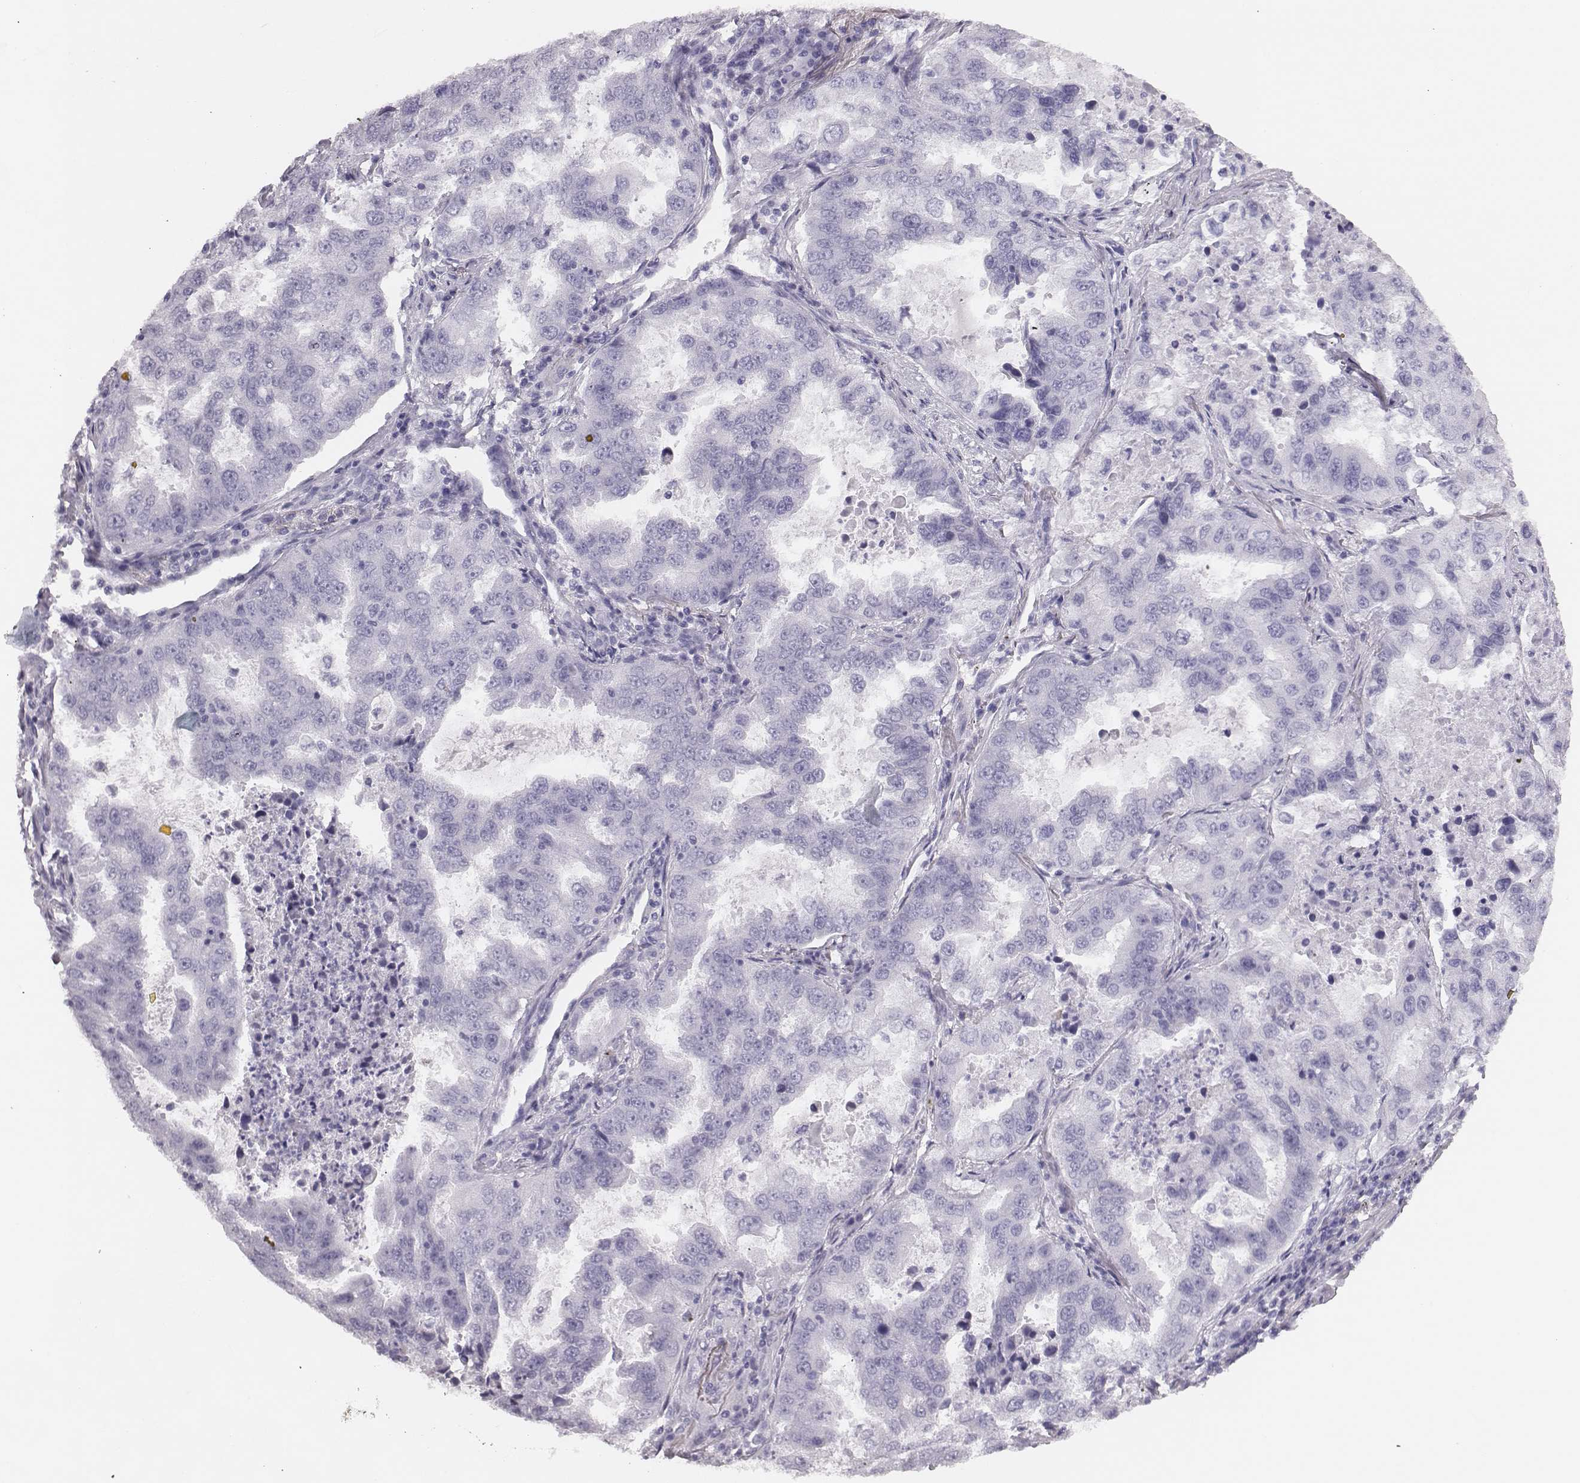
{"staining": {"intensity": "negative", "quantity": "none", "location": "none"}, "tissue": "lung cancer", "cell_type": "Tumor cells", "image_type": "cancer", "snomed": [{"axis": "morphology", "description": "Adenocarcinoma, NOS"}, {"axis": "topography", "description": "Lung"}], "caption": "This photomicrograph is of lung cancer (adenocarcinoma) stained with immunohistochemistry (IHC) to label a protein in brown with the nuclei are counter-stained blue. There is no expression in tumor cells.", "gene": "H1-6", "patient": {"sex": "female", "age": 61}}